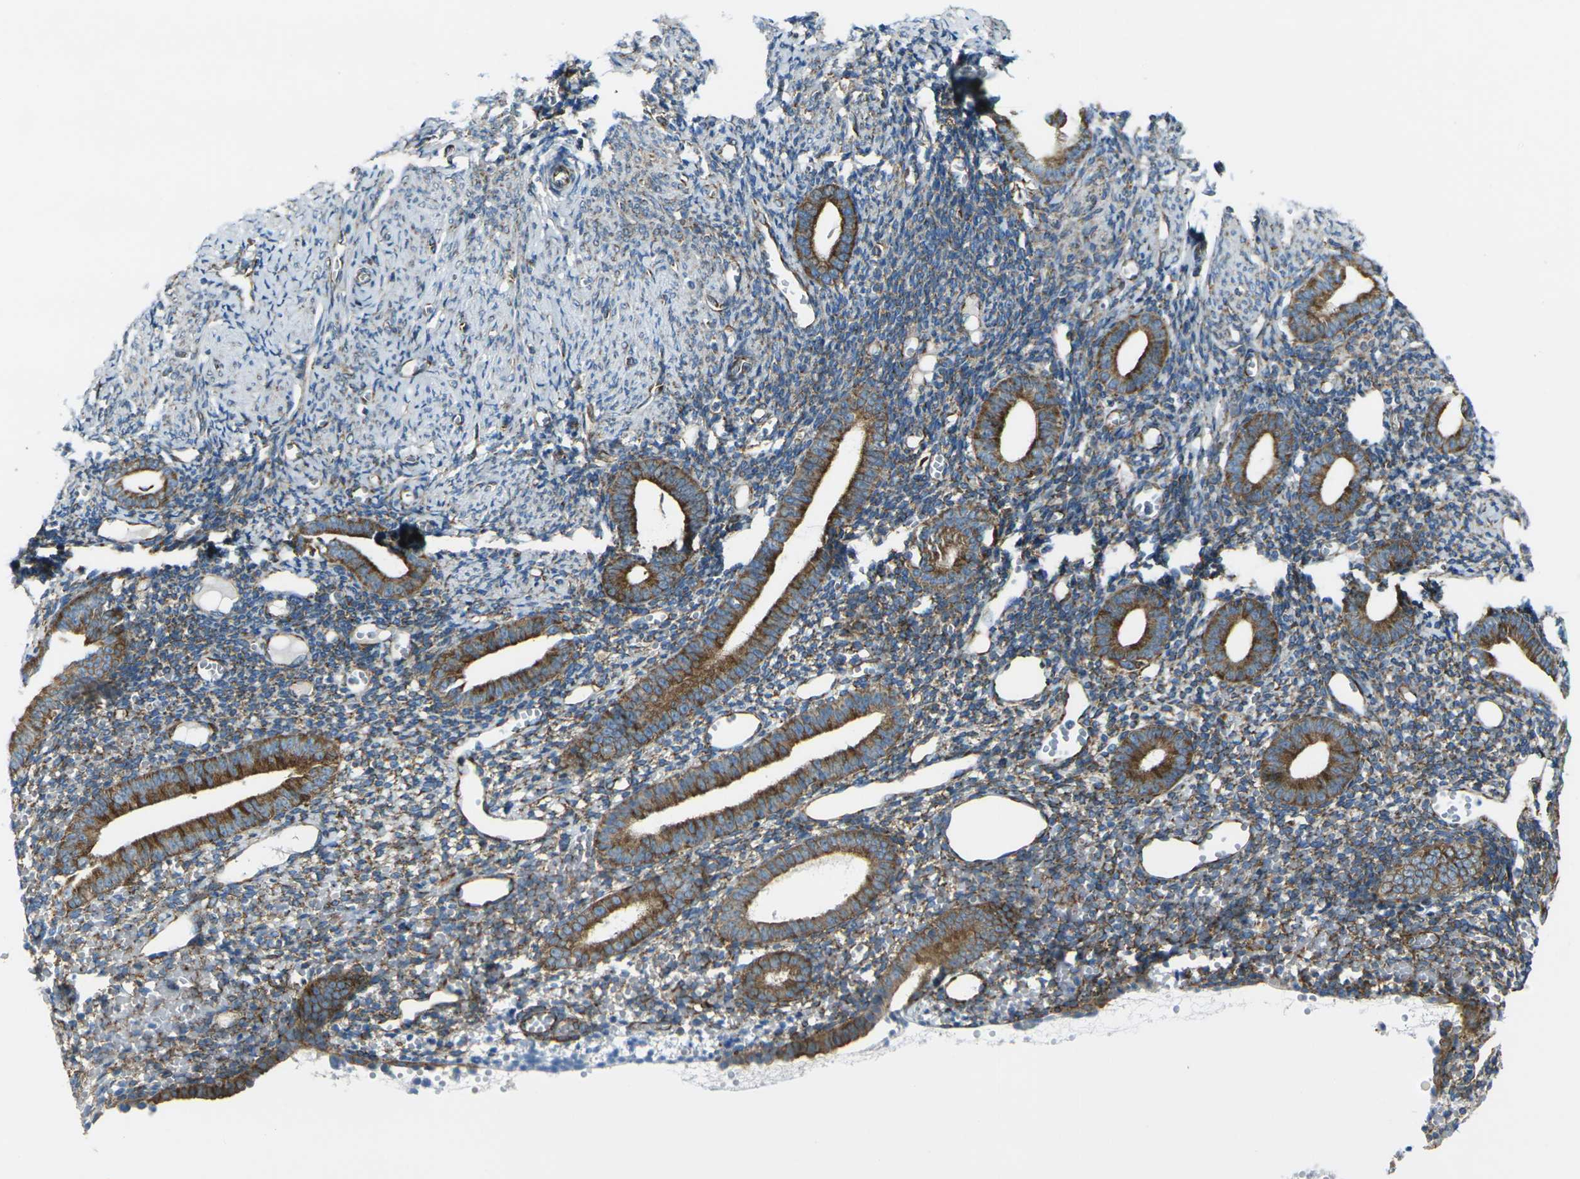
{"staining": {"intensity": "moderate", "quantity": "25%-75%", "location": "cytoplasmic/membranous"}, "tissue": "endometrium", "cell_type": "Cells in endometrial stroma", "image_type": "normal", "snomed": [{"axis": "morphology", "description": "Normal tissue, NOS"}, {"axis": "topography", "description": "Endometrium"}], "caption": "Immunohistochemistry histopathology image of benign endometrium: endometrium stained using immunohistochemistry (IHC) demonstrates medium levels of moderate protein expression localized specifically in the cytoplasmic/membranous of cells in endometrial stroma, appearing as a cytoplasmic/membranous brown color.", "gene": "CELSR2", "patient": {"sex": "female", "age": 50}}